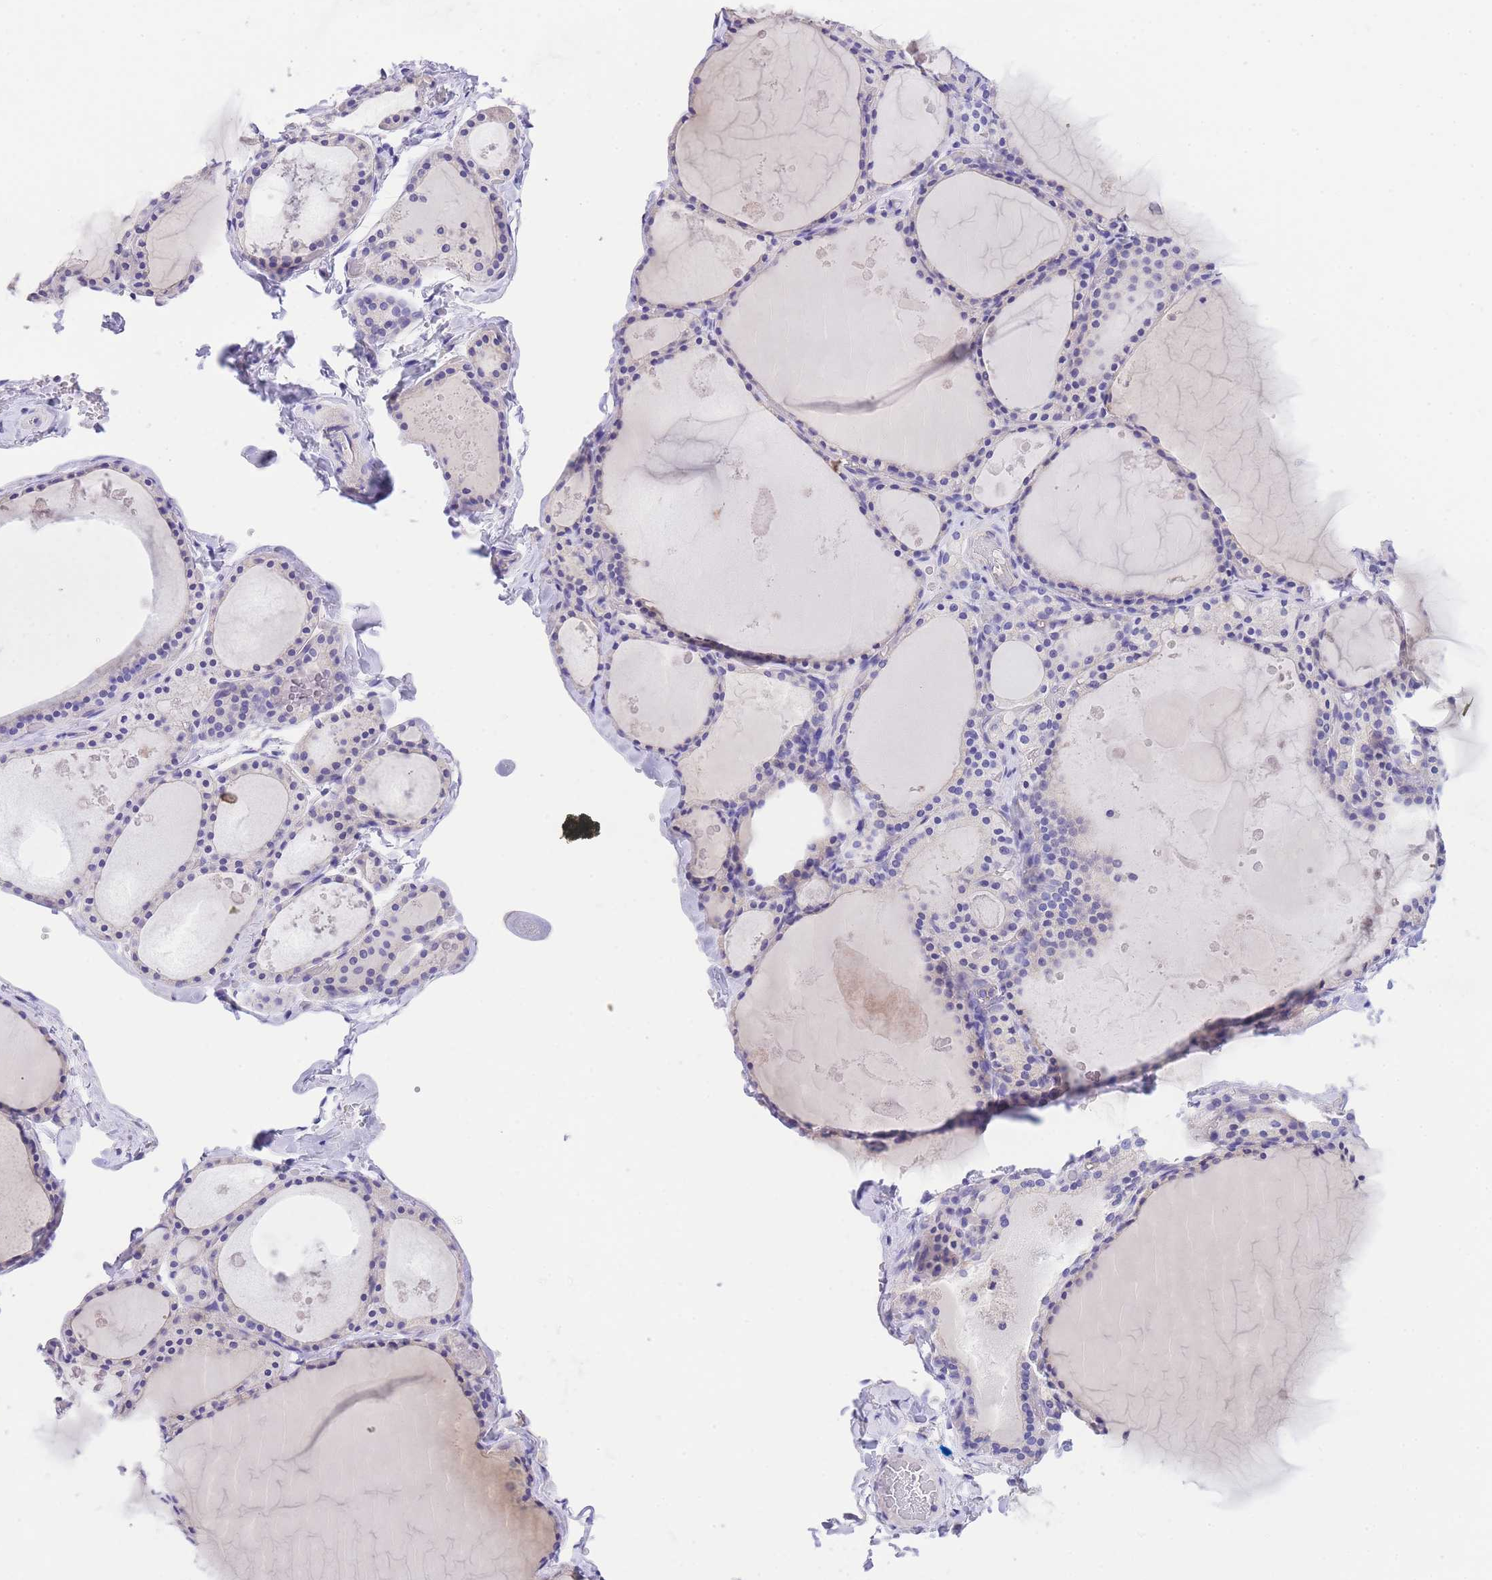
{"staining": {"intensity": "negative", "quantity": "none", "location": "none"}, "tissue": "thyroid gland", "cell_type": "Glandular cells", "image_type": "normal", "snomed": [{"axis": "morphology", "description": "Normal tissue, NOS"}, {"axis": "topography", "description": "Thyroid gland"}], "caption": "Normal thyroid gland was stained to show a protein in brown. There is no significant expression in glandular cells. The staining was performed using DAB (3,3'-diaminobenzidine) to visualize the protein expression in brown, while the nuclei were stained in blue with hematoxylin (Magnification: 20x).", "gene": "EPN2", "patient": {"sex": "male", "age": 56}}